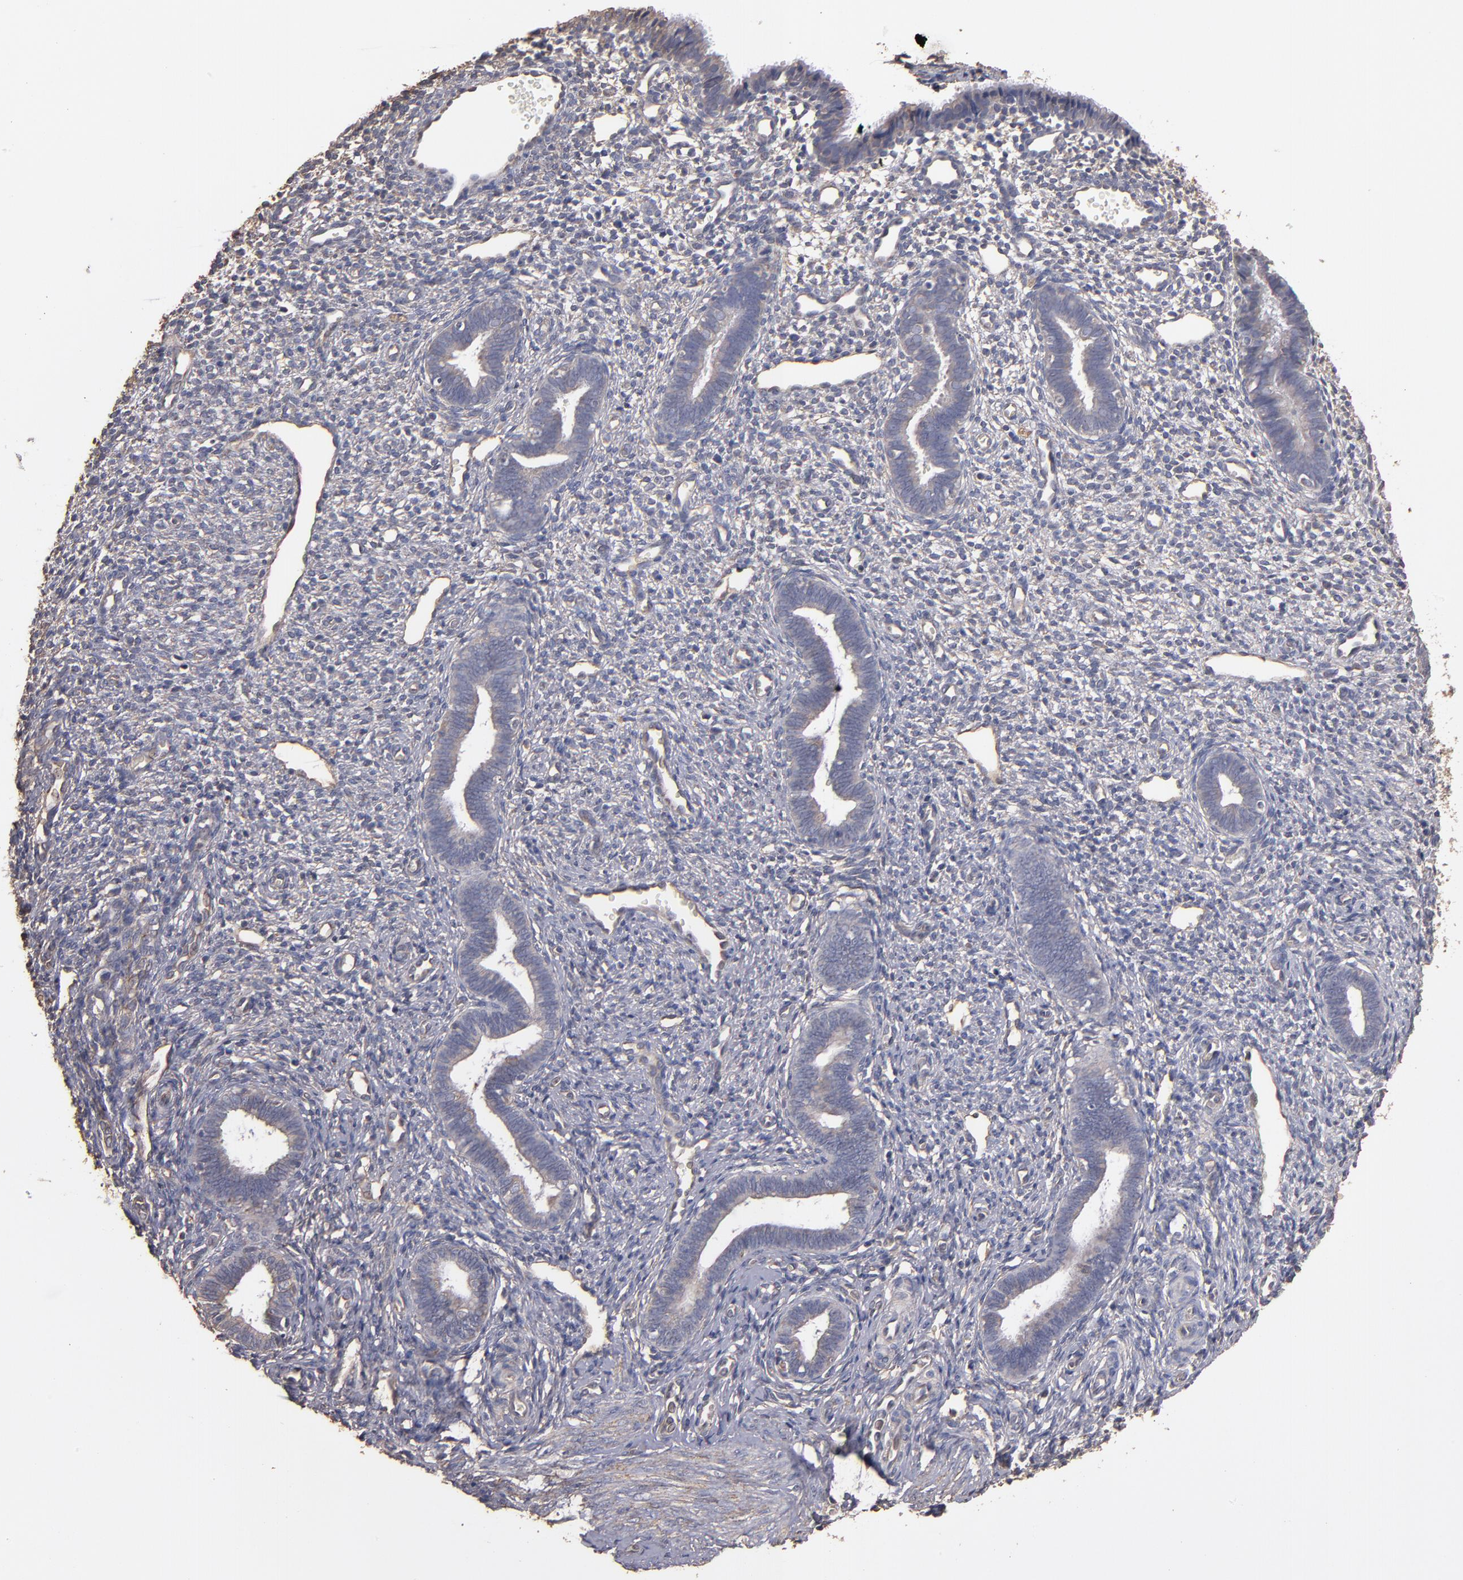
{"staining": {"intensity": "weak", "quantity": ">75%", "location": "cytoplasmic/membranous"}, "tissue": "endometrium", "cell_type": "Cells in endometrial stroma", "image_type": "normal", "snomed": [{"axis": "morphology", "description": "Normal tissue, NOS"}, {"axis": "topography", "description": "Endometrium"}], "caption": "Immunohistochemistry (IHC) of benign human endometrium reveals low levels of weak cytoplasmic/membranous staining in approximately >75% of cells in endometrial stroma.", "gene": "DMD", "patient": {"sex": "female", "age": 27}}